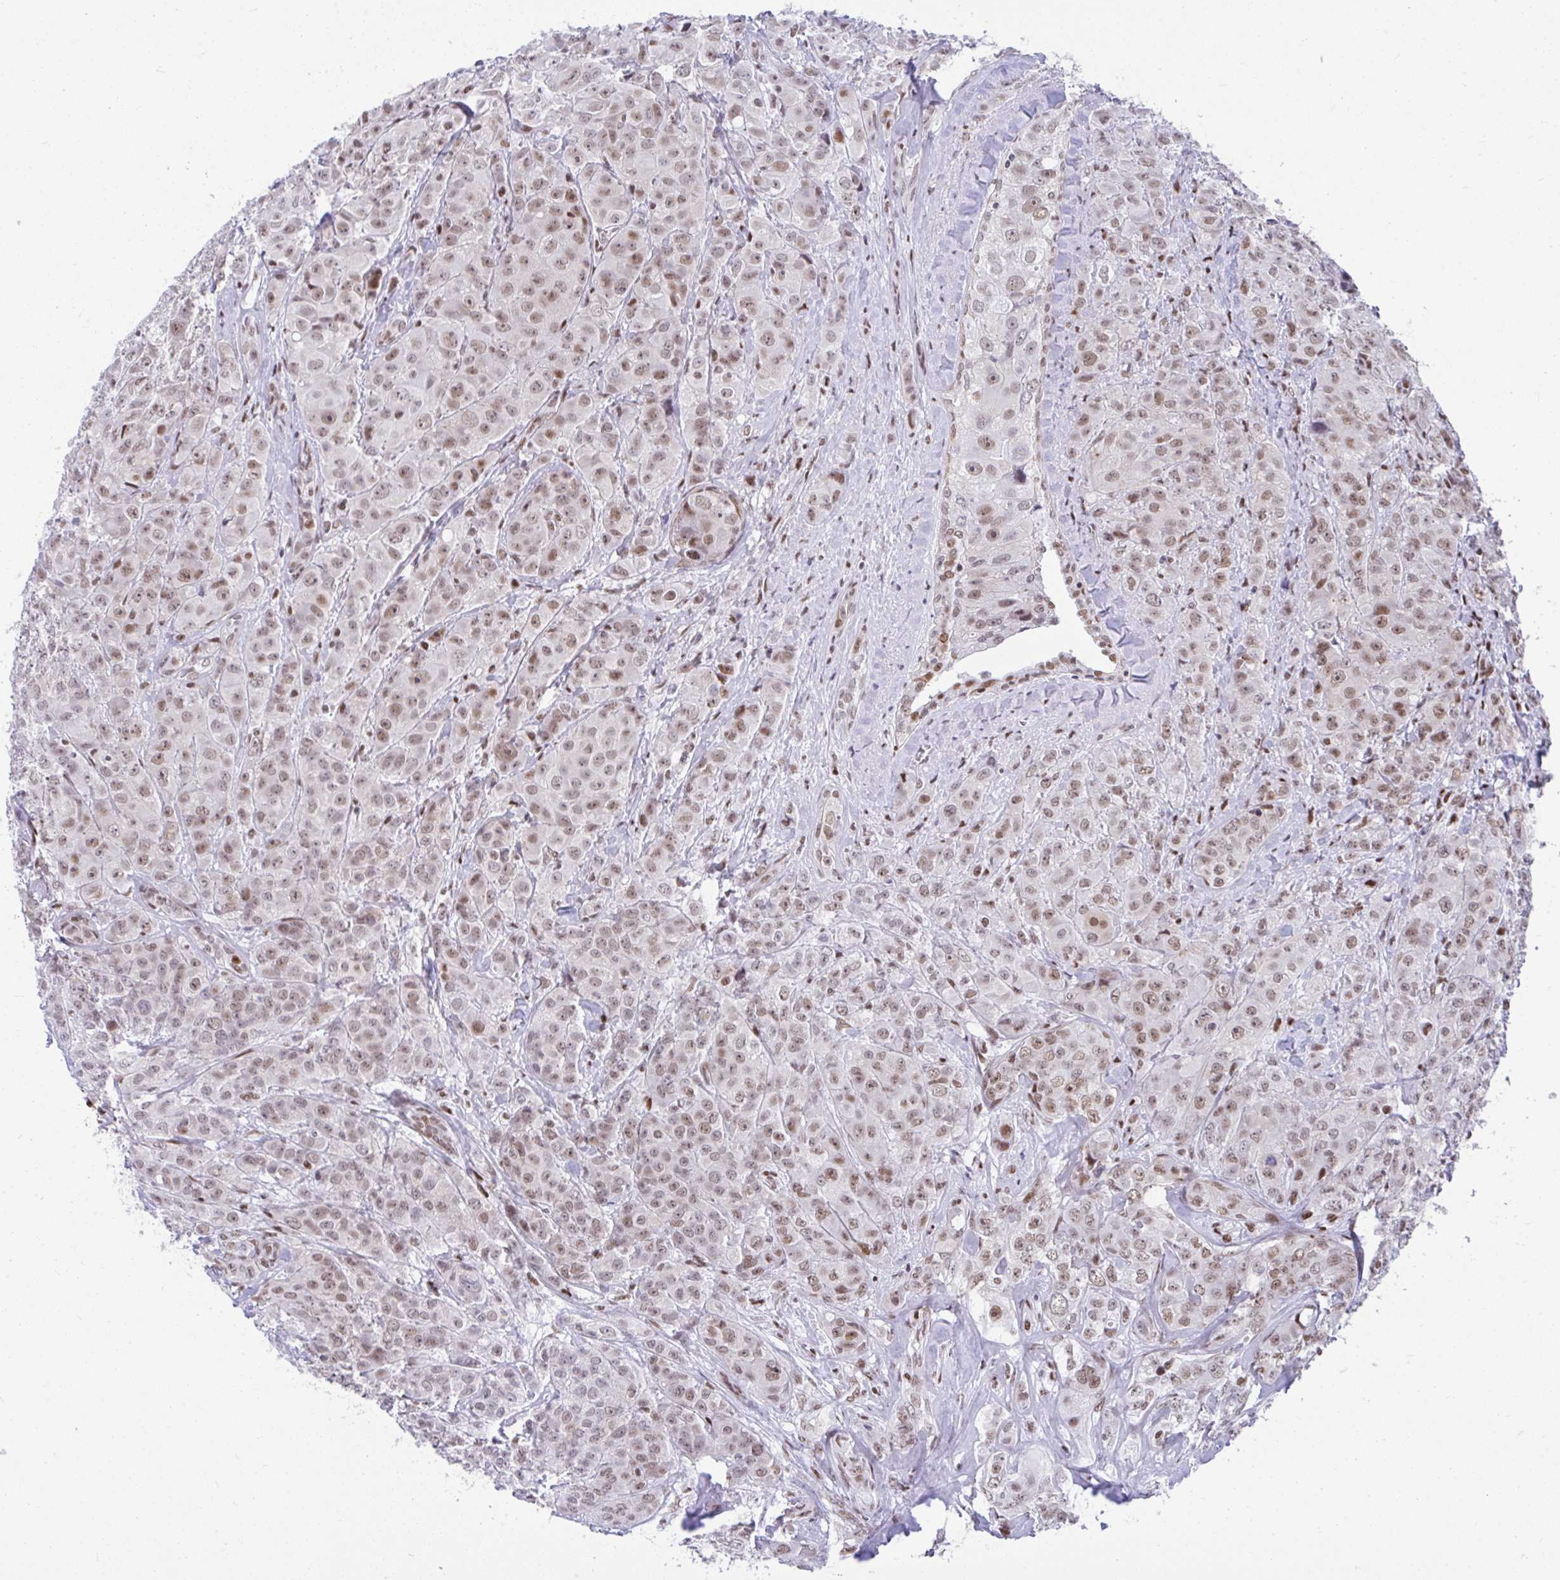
{"staining": {"intensity": "moderate", "quantity": "25%-75%", "location": "nuclear"}, "tissue": "breast cancer", "cell_type": "Tumor cells", "image_type": "cancer", "snomed": [{"axis": "morphology", "description": "Normal tissue, NOS"}, {"axis": "morphology", "description": "Duct carcinoma"}, {"axis": "topography", "description": "Breast"}], "caption": "Breast cancer (intraductal carcinoma) stained with IHC exhibits moderate nuclear staining in approximately 25%-75% of tumor cells.", "gene": "SLC35C2", "patient": {"sex": "female", "age": 43}}